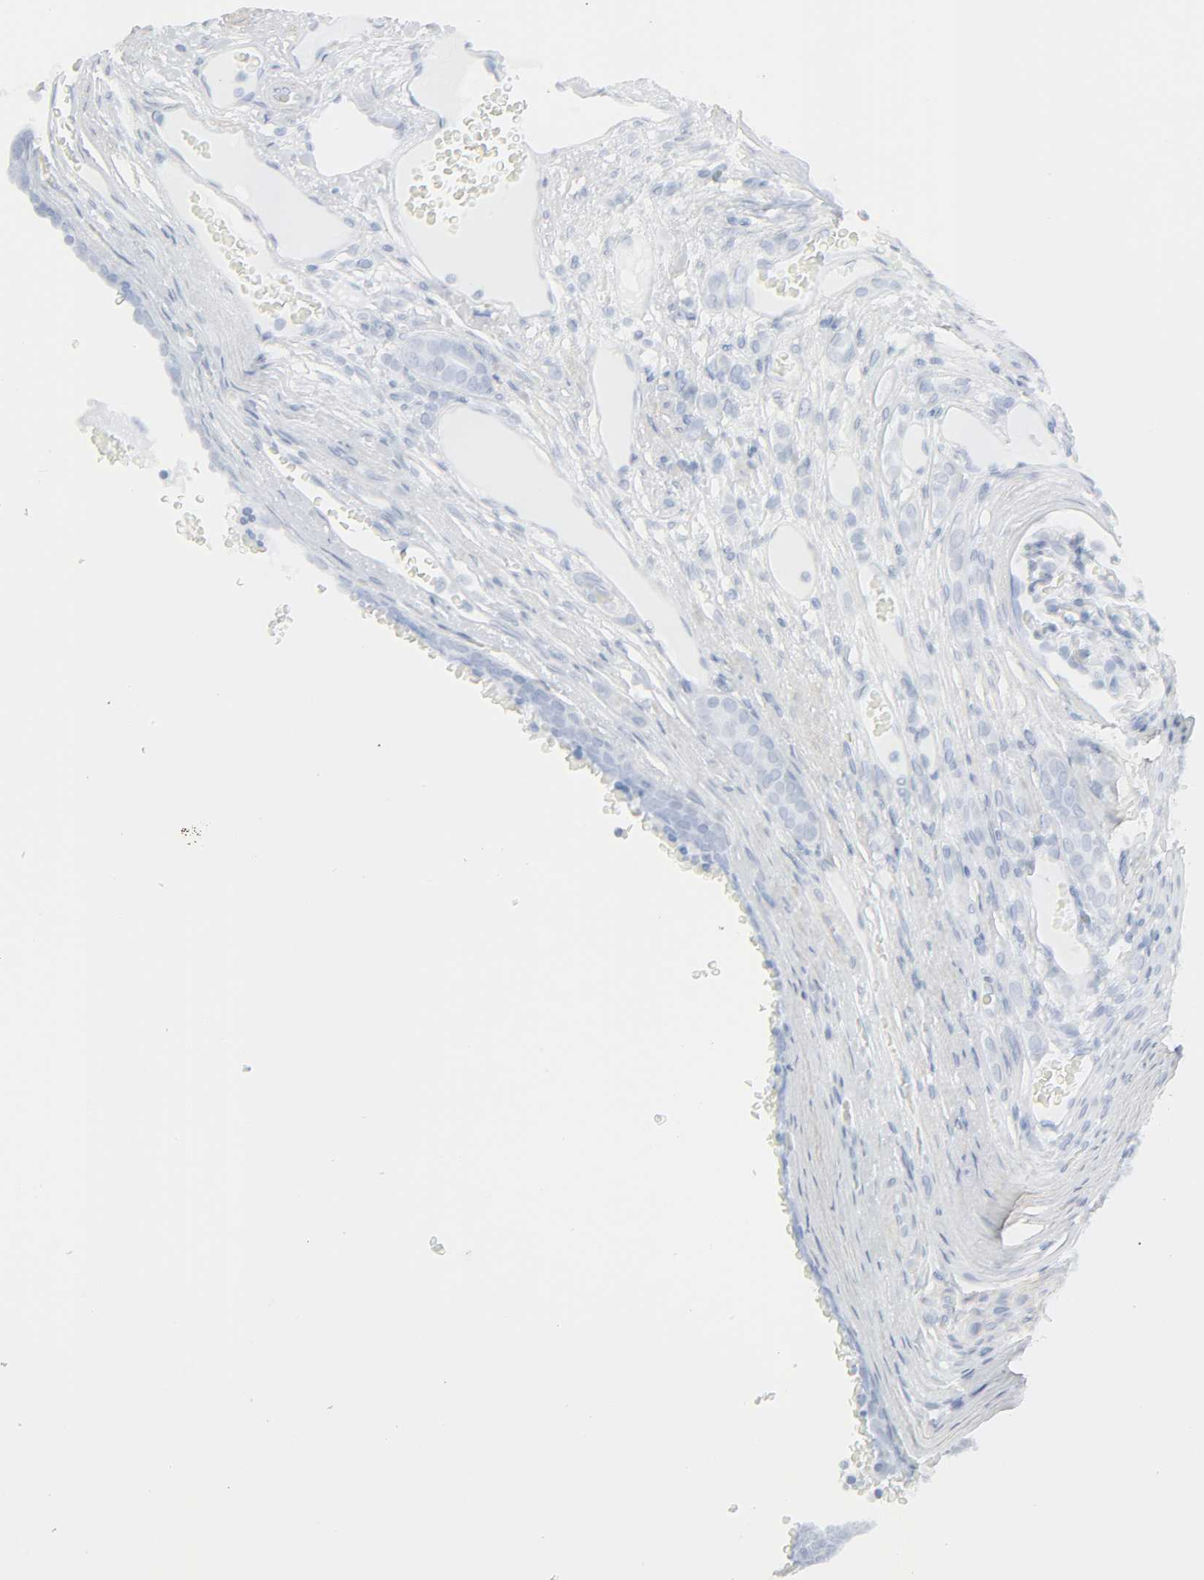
{"staining": {"intensity": "negative", "quantity": "none", "location": "none"}, "tissue": "renal cancer", "cell_type": "Tumor cells", "image_type": "cancer", "snomed": [{"axis": "morphology", "description": "Neoplasm, malignant, NOS"}, {"axis": "topography", "description": "Kidney"}], "caption": "Histopathology image shows no protein expression in tumor cells of renal cancer (malignant neoplasm) tissue. (Immunohistochemistry (ihc), brightfield microscopy, high magnification).", "gene": "ZBTB16", "patient": {"sex": "male", "age": 28}}